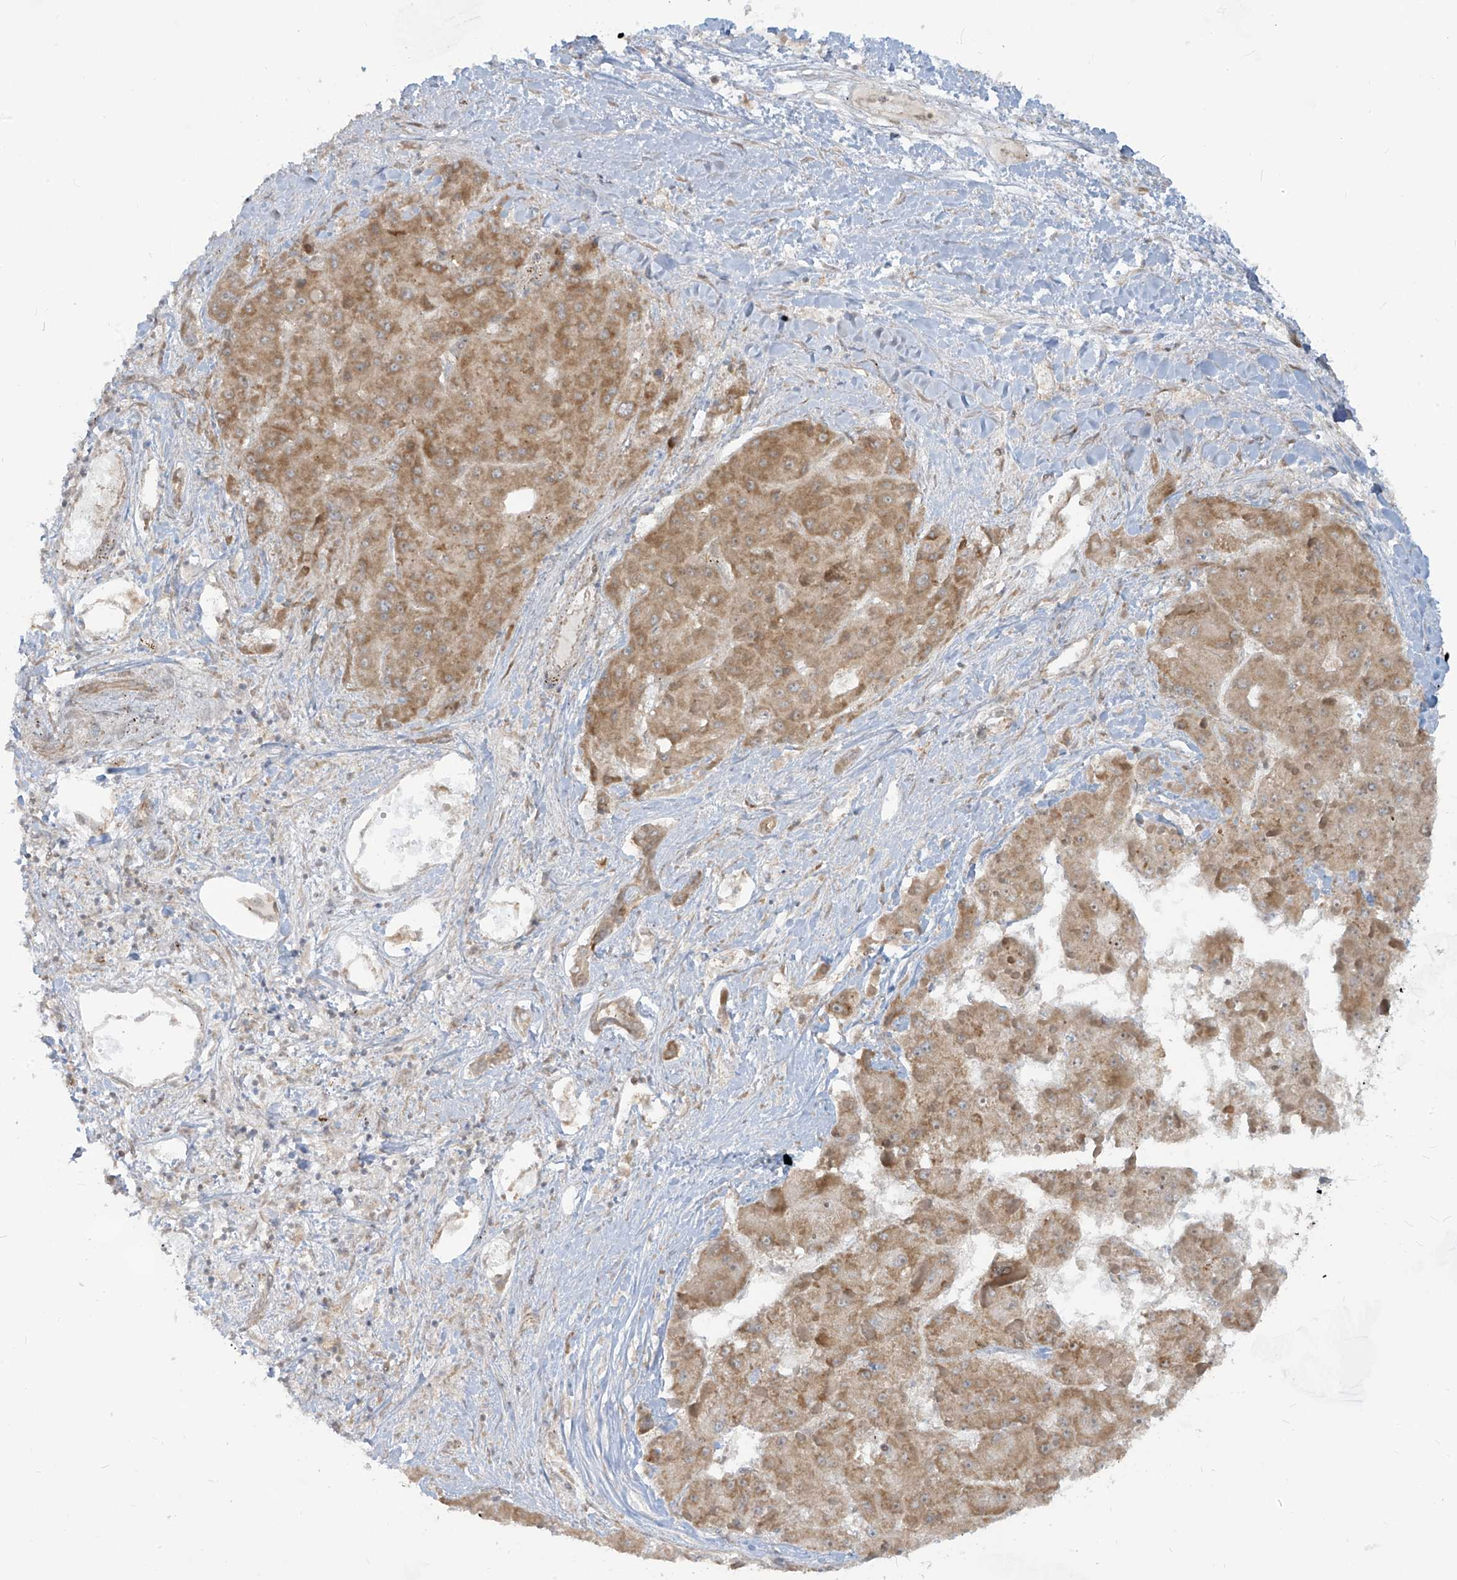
{"staining": {"intensity": "moderate", "quantity": ">75%", "location": "cytoplasmic/membranous"}, "tissue": "liver cancer", "cell_type": "Tumor cells", "image_type": "cancer", "snomed": [{"axis": "morphology", "description": "Carcinoma, Hepatocellular, NOS"}, {"axis": "topography", "description": "Liver"}], "caption": "This is an image of immunohistochemistry staining of liver hepatocellular carcinoma, which shows moderate staining in the cytoplasmic/membranous of tumor cells.", "gene": "TRIM67", "patient": {"sex": "female", "age": 73}}